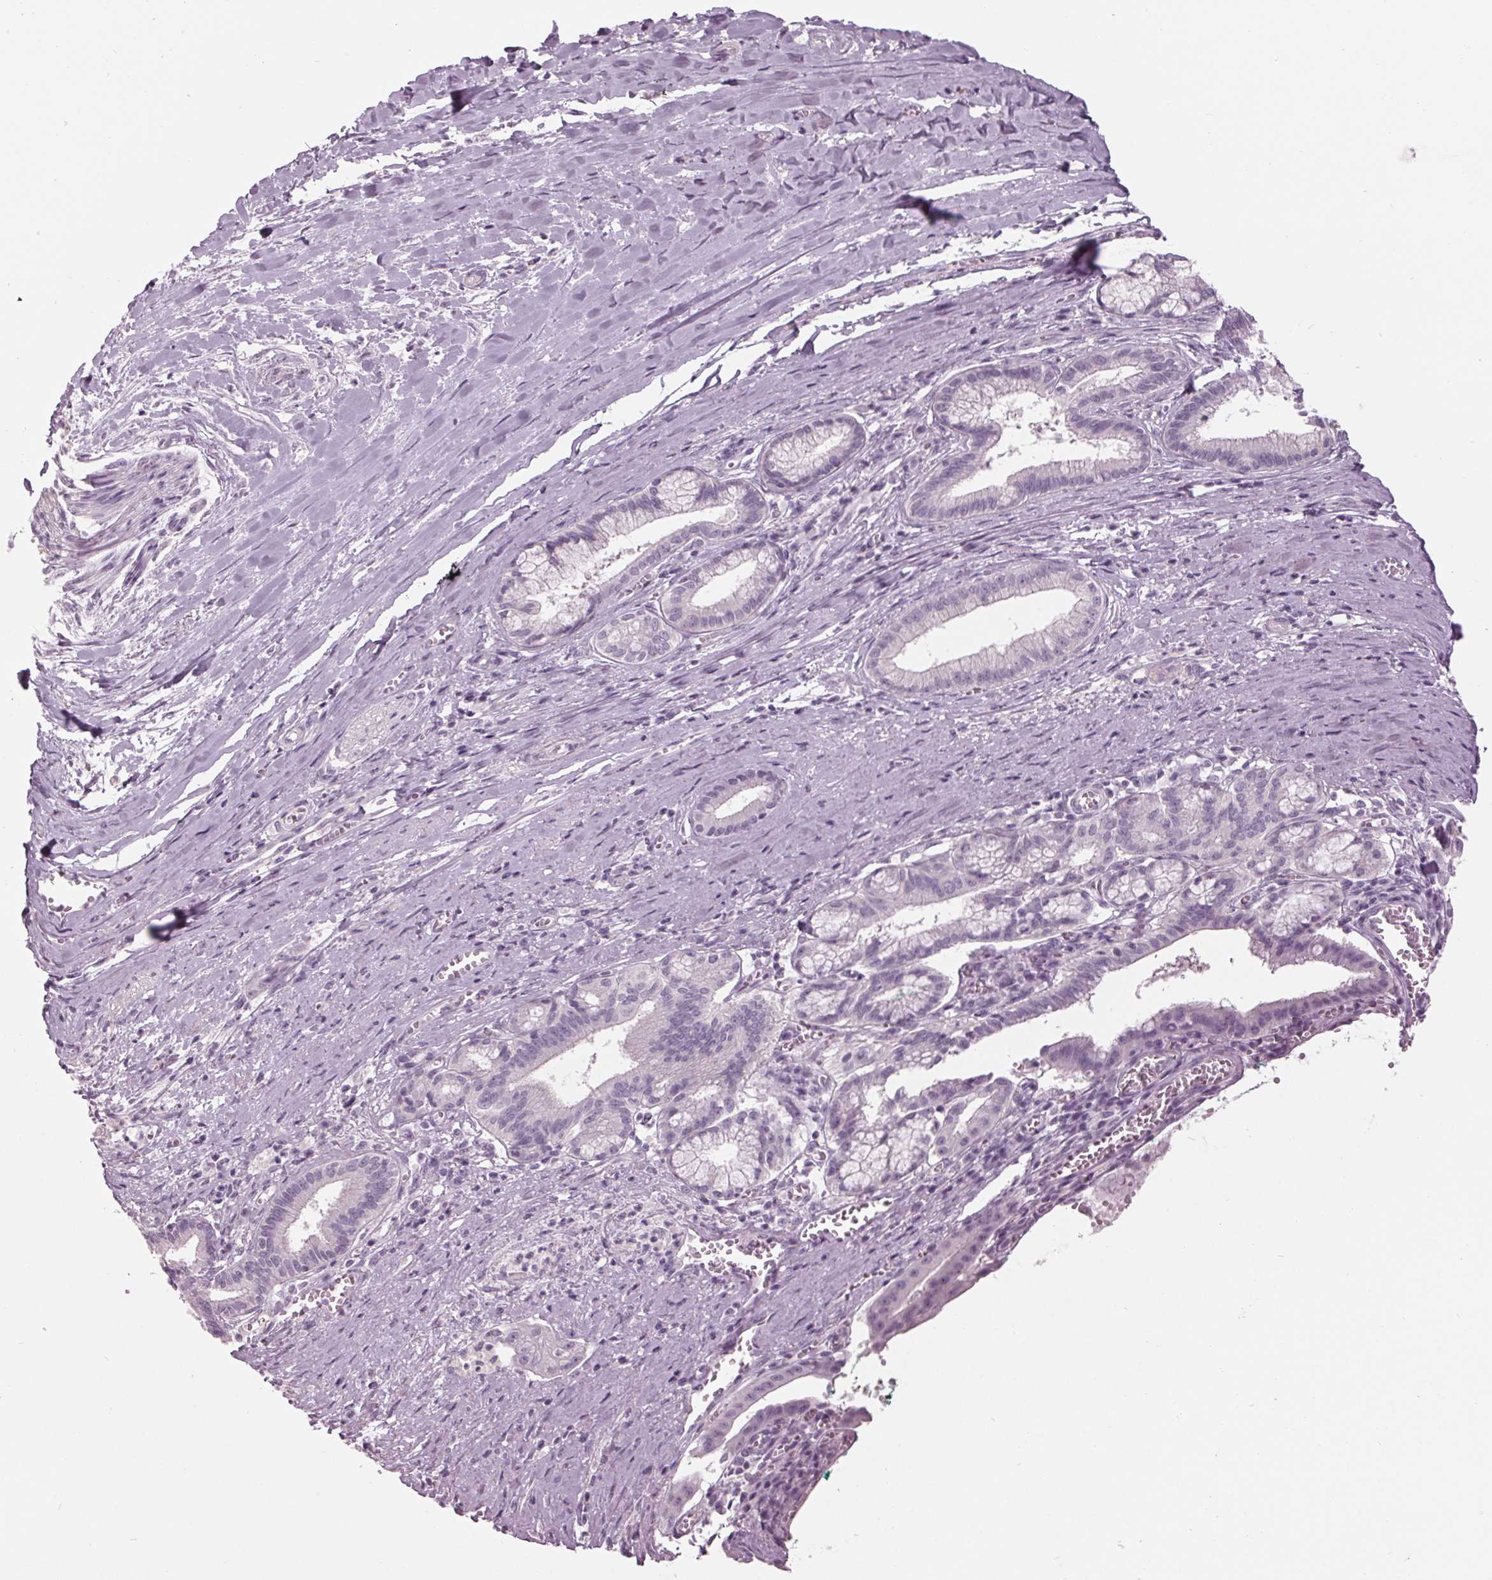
{"staining": {"intensity": "negative", "quantity": "none", "location": "none"}, "tissue": "pancreatic cancer", "cell_type": "Tumor cells", "image_type": "cancer", "snomed": [{"axis": "morphology", "description": "Normal tissue, NOS"}, {"axis": "morphology", "description": "Adenocarcinoma, NOS"}, {"axis": "topography", "description": "Lymph node"}, {"axis": "topography", "description": "Pancreas"}], "caption": "There is no significant positivity in tumor cells of pancreatic cancer (adenocarcinoma).", "gene": "TNNC2", "patient": {"sex": "female", "age": 58}}